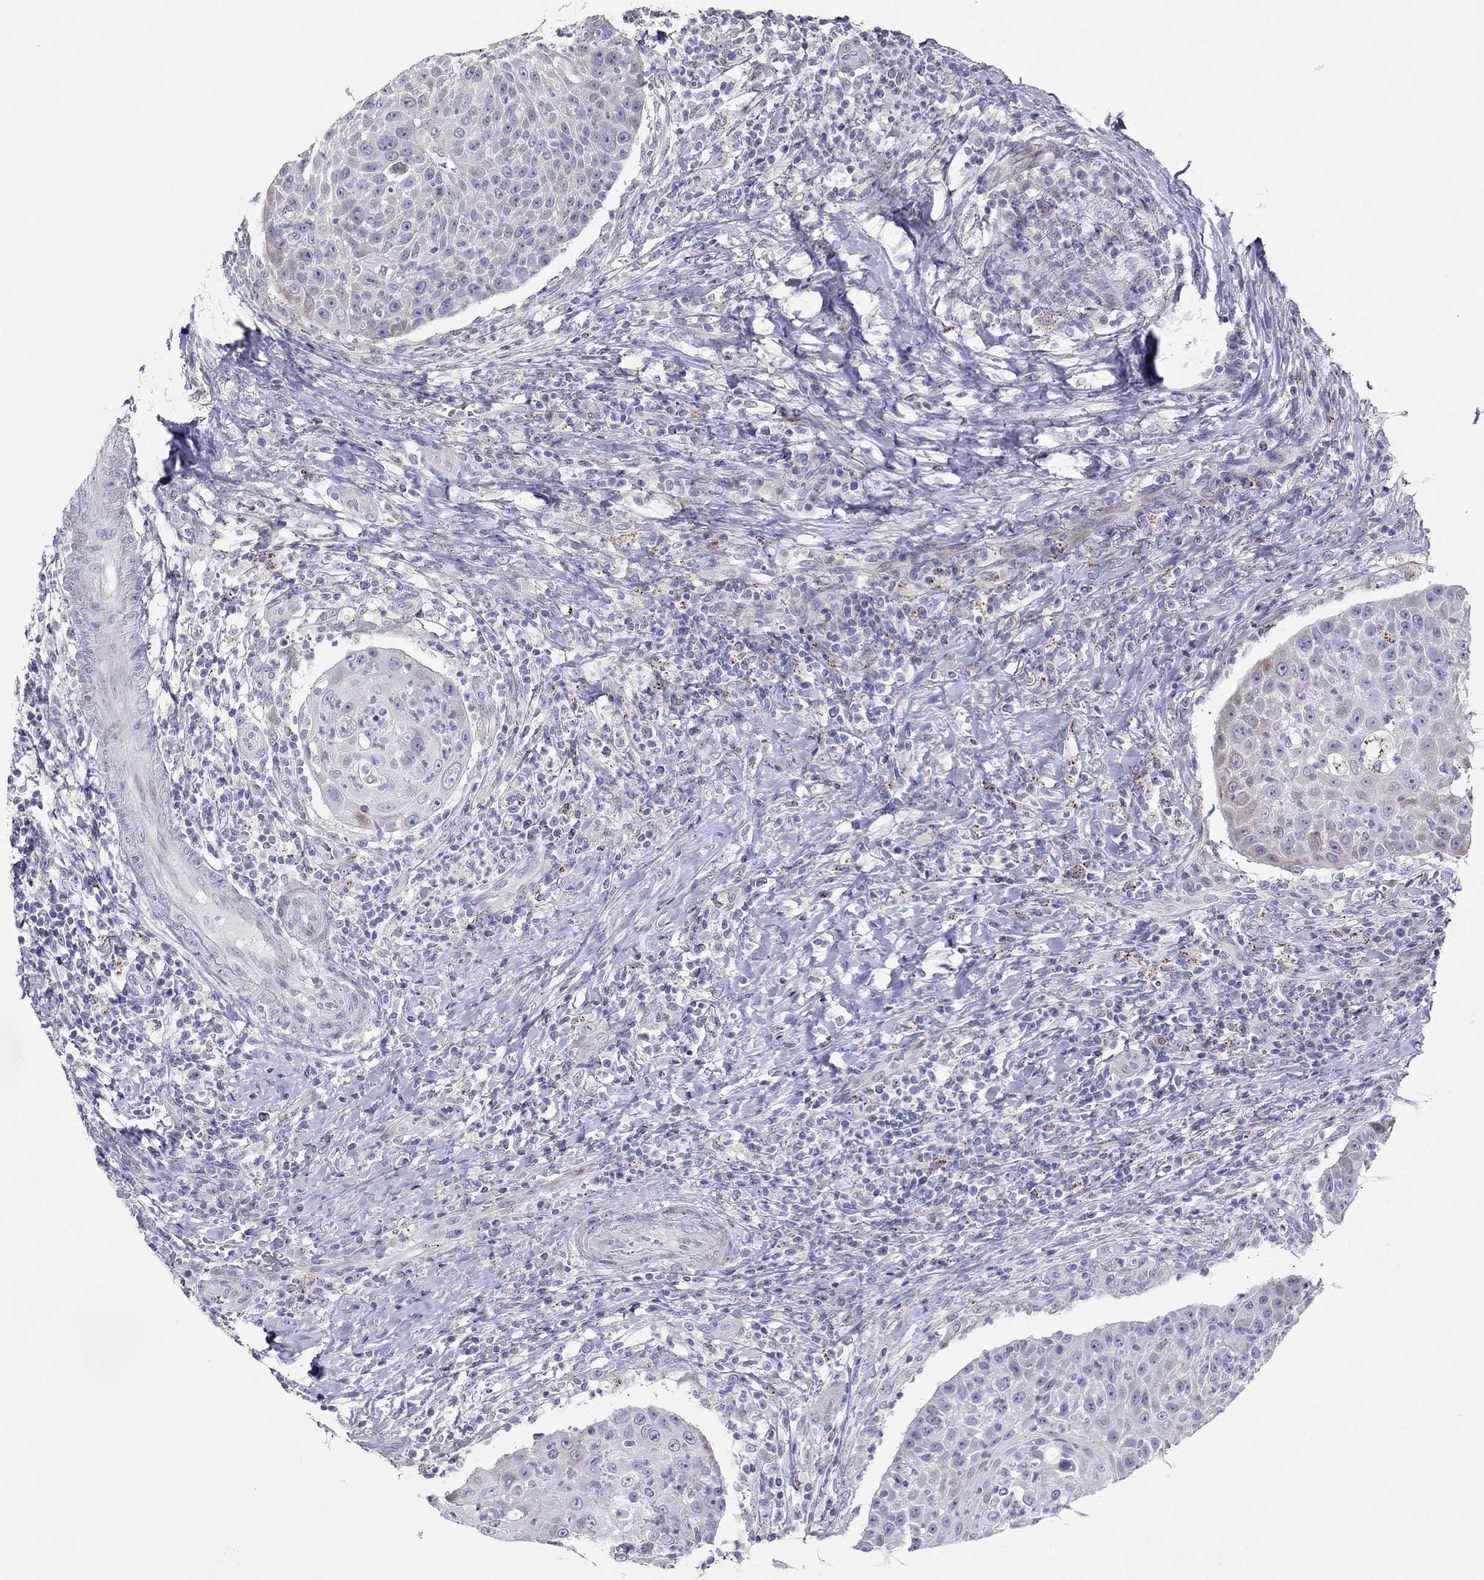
{"staining": {"intensity": "weak", "quantity": "<25%", "location": "cytoplasmic/membranous"}, "tissue": "head and neck cancer", "cell_type": "Tumor cells", "image_type": "cancer", "snomed": [{"axis": "morphology", "description": "Squamous cell carcinoma, NOS"}, {"axis": "topography", "description": "Head-Neck"}], "caption": "This is a histopathology image of immunohistochemistry staining of head and neck squamous cell carcinoma, which shows no expression in tumor cells. (Brightfield microscopy of DAB immunohistochemistry at high magnification).", "gene": "MAGEB4", "patient": {"sex": "male", "age": 69}}